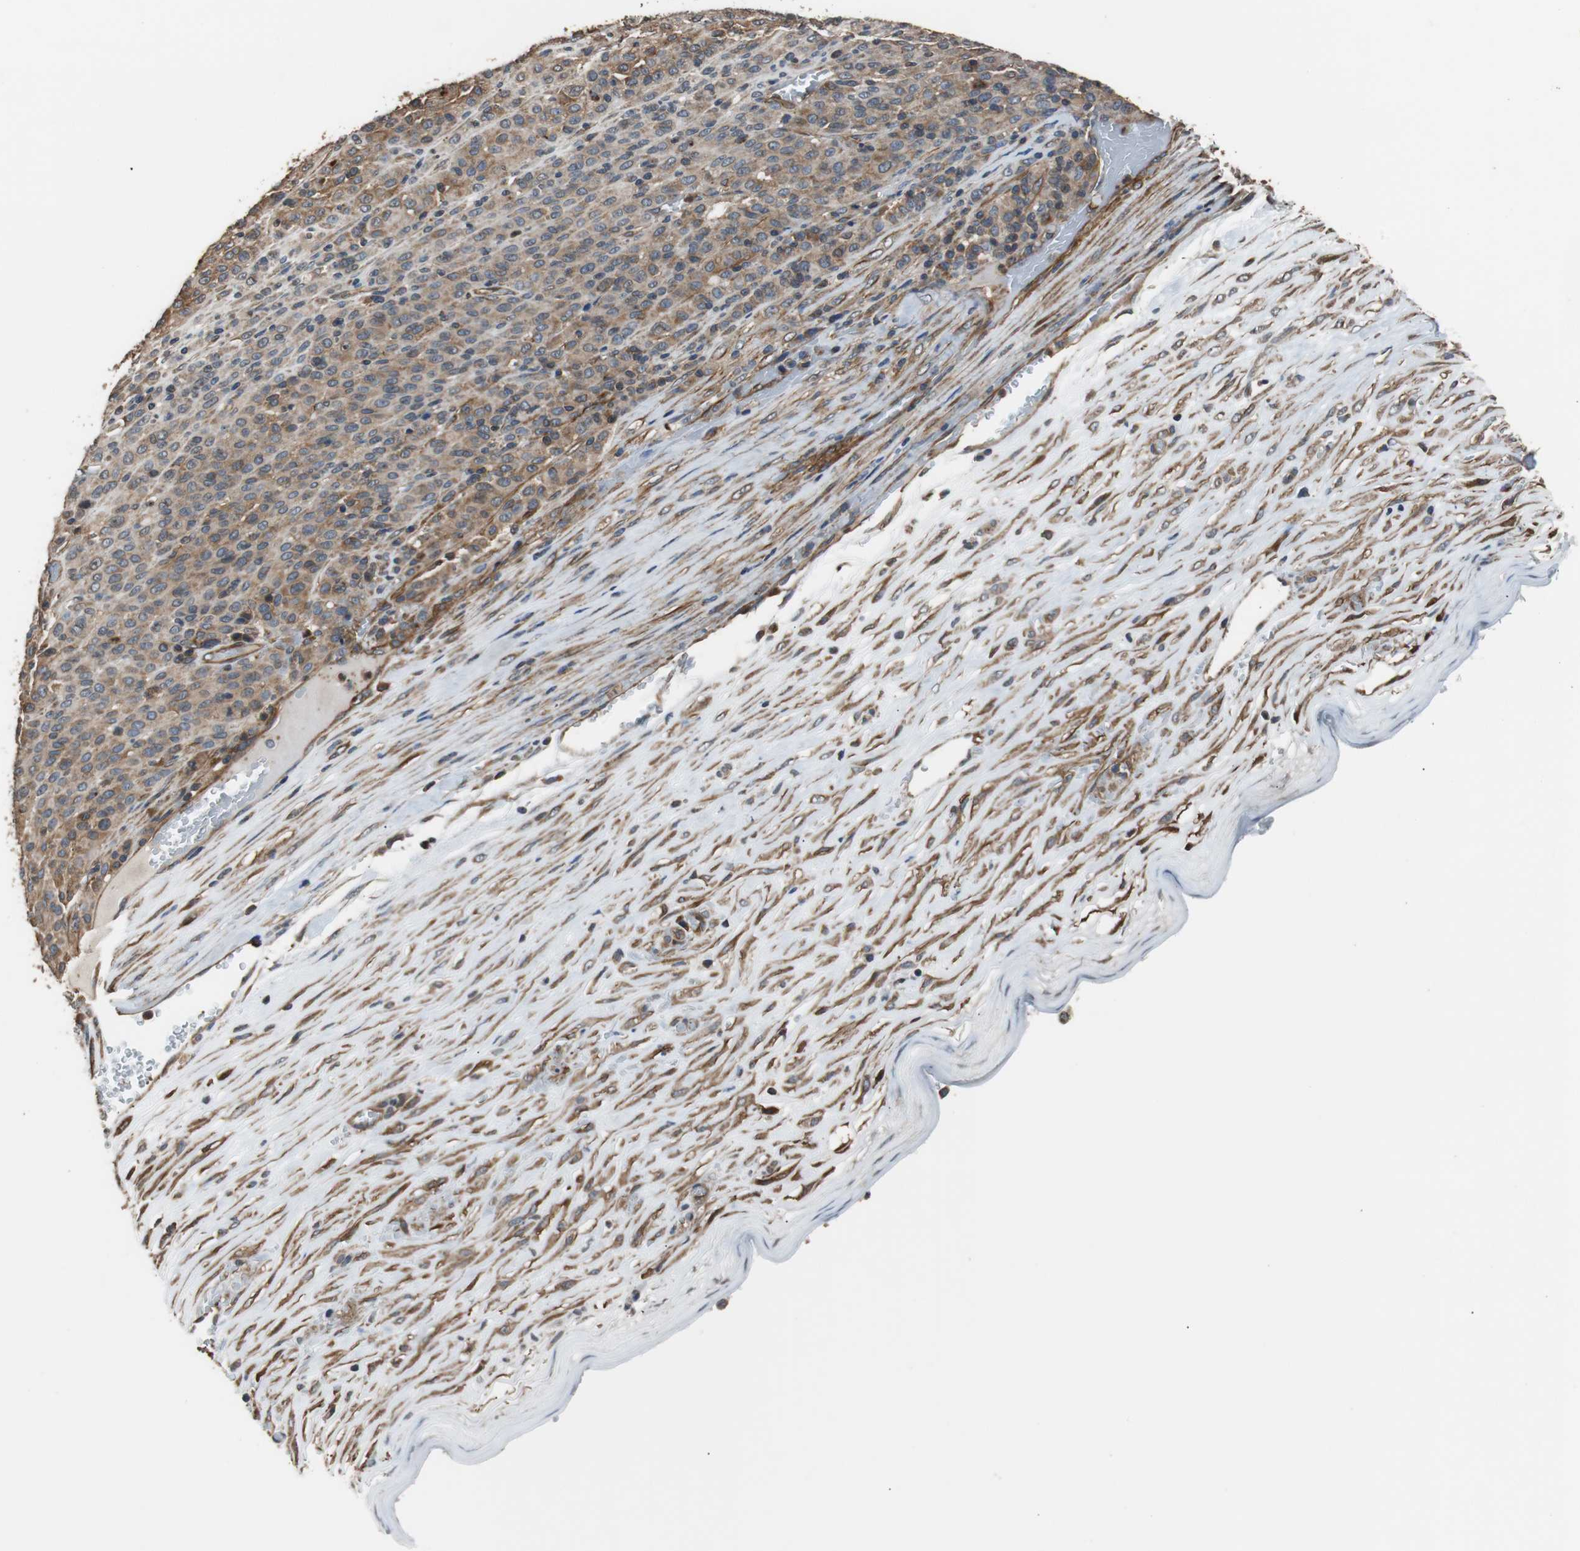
{"staining": {"intensity": "moderate", "quantity": ">75%", "location": "cytoplasmic/membranous"}, "tissue": "melanoma", "cell_type": "Tumor cells", "image_type": "cancer", "snomed": [{"axis": "morphology", "description": "Malignant melanoma, Metastatic site"}, {"axis": "topography", "description": "Pancreas"}], "caption": "Malignant melanoma (metastatic site) stained with a protein marker demonstrates moderate staining in tumor cells.", "gene": "PITRM1", "patient": {"sex": "female", "age": 30}}